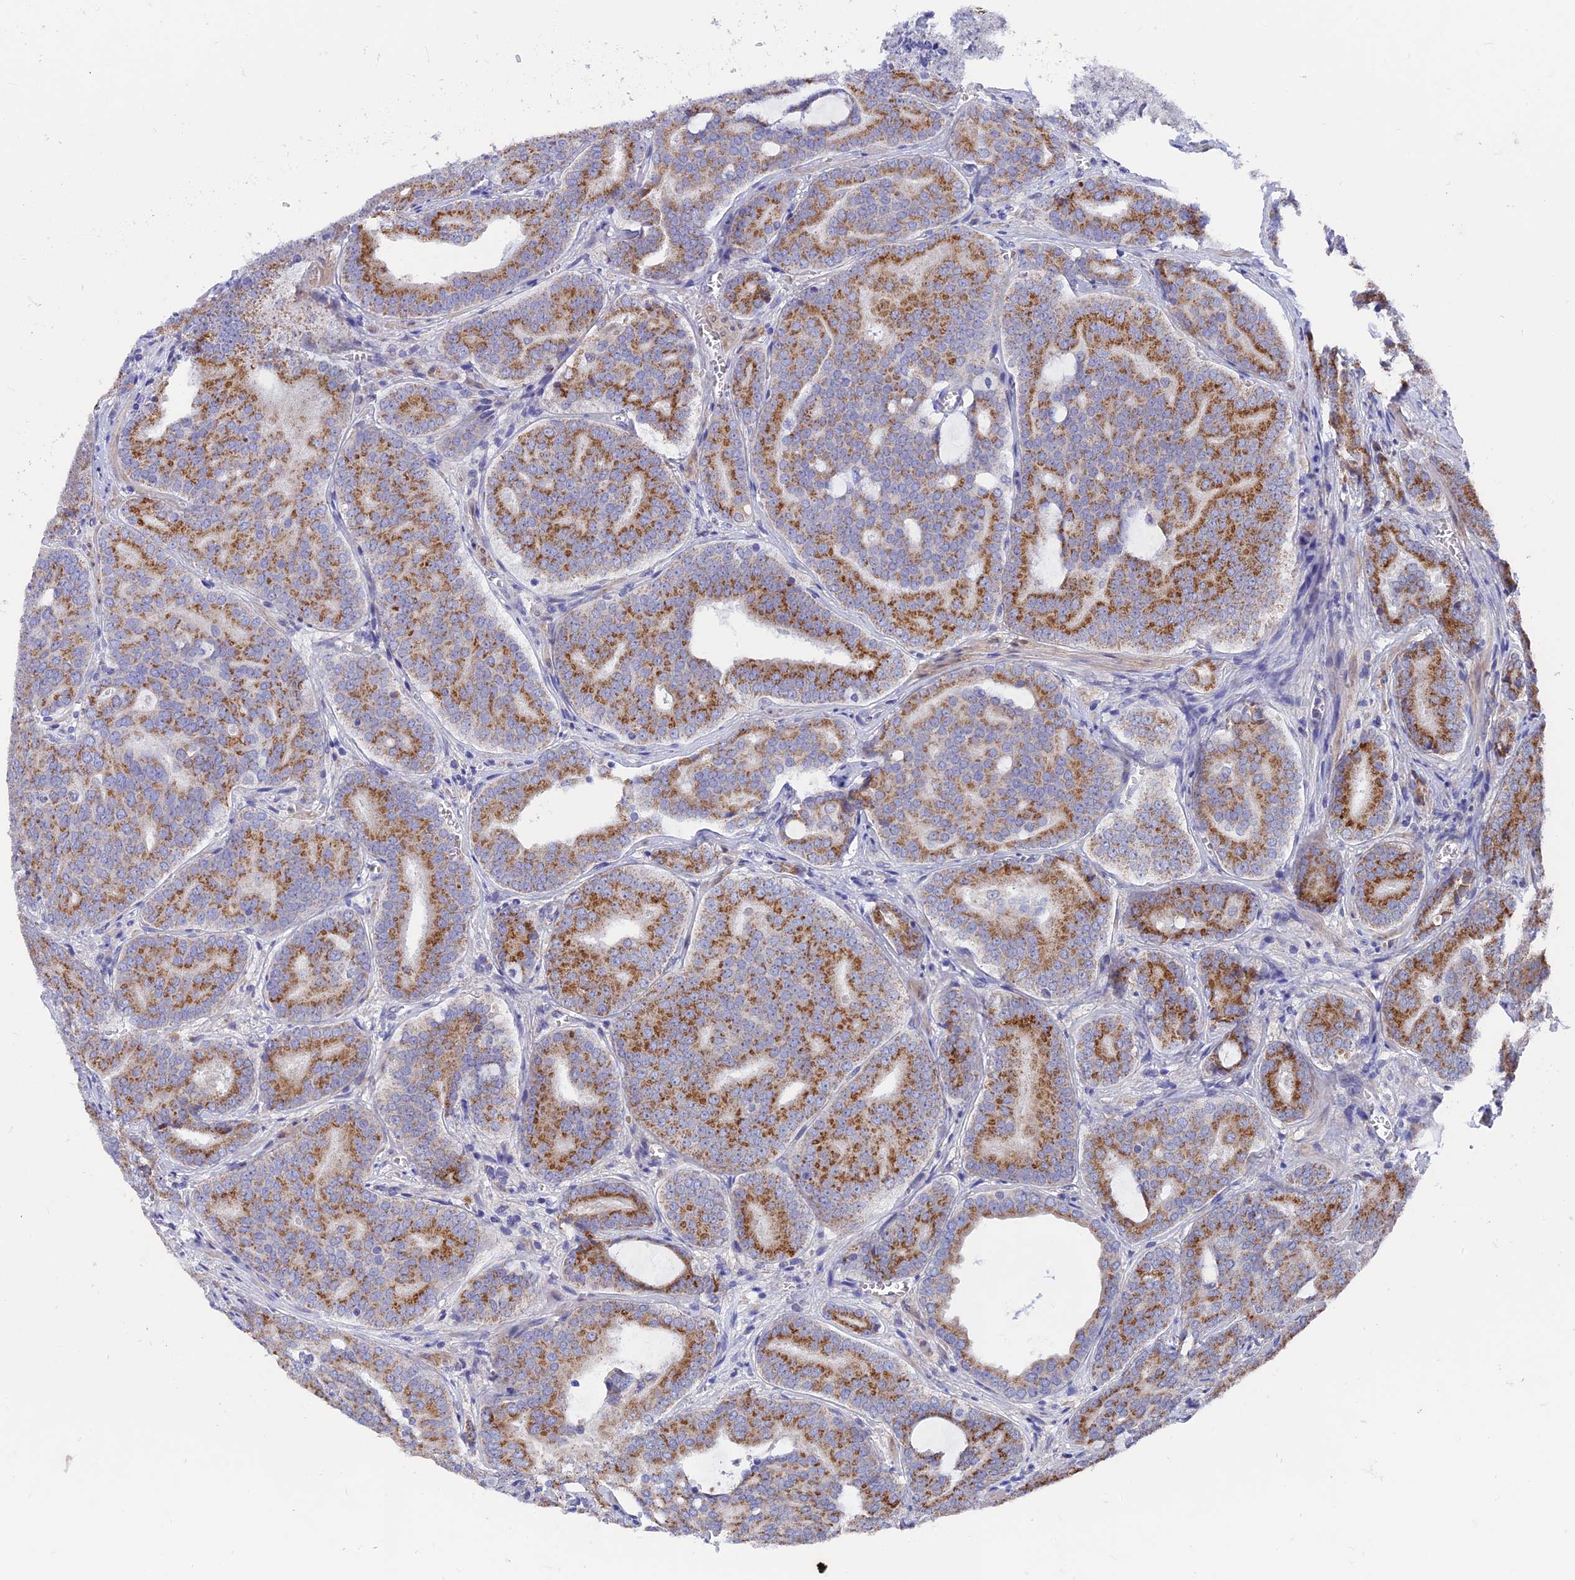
{"staining": {"intensity": "moderate", "quantity": ">75%", "location": "cytoplasmic/membranous"}, "tissue": "prostate cancer", "cell_type": "Tumor cells", "image_type": "cancer", "snomed": [{"axis": "morphology", "description": "Adenocarcinoma, High grade"}, {"axis": "topography", "description": "Prostate"}], "caption": "This is an image of immunohistochemistry staining of prostate cancer (high-grade adenocarcinoma), which shows moderate staining in the cytoplasmic/membranous of tumor cells.", "gene": "AK4", "patient": {"sex": "male", "age": 55}}